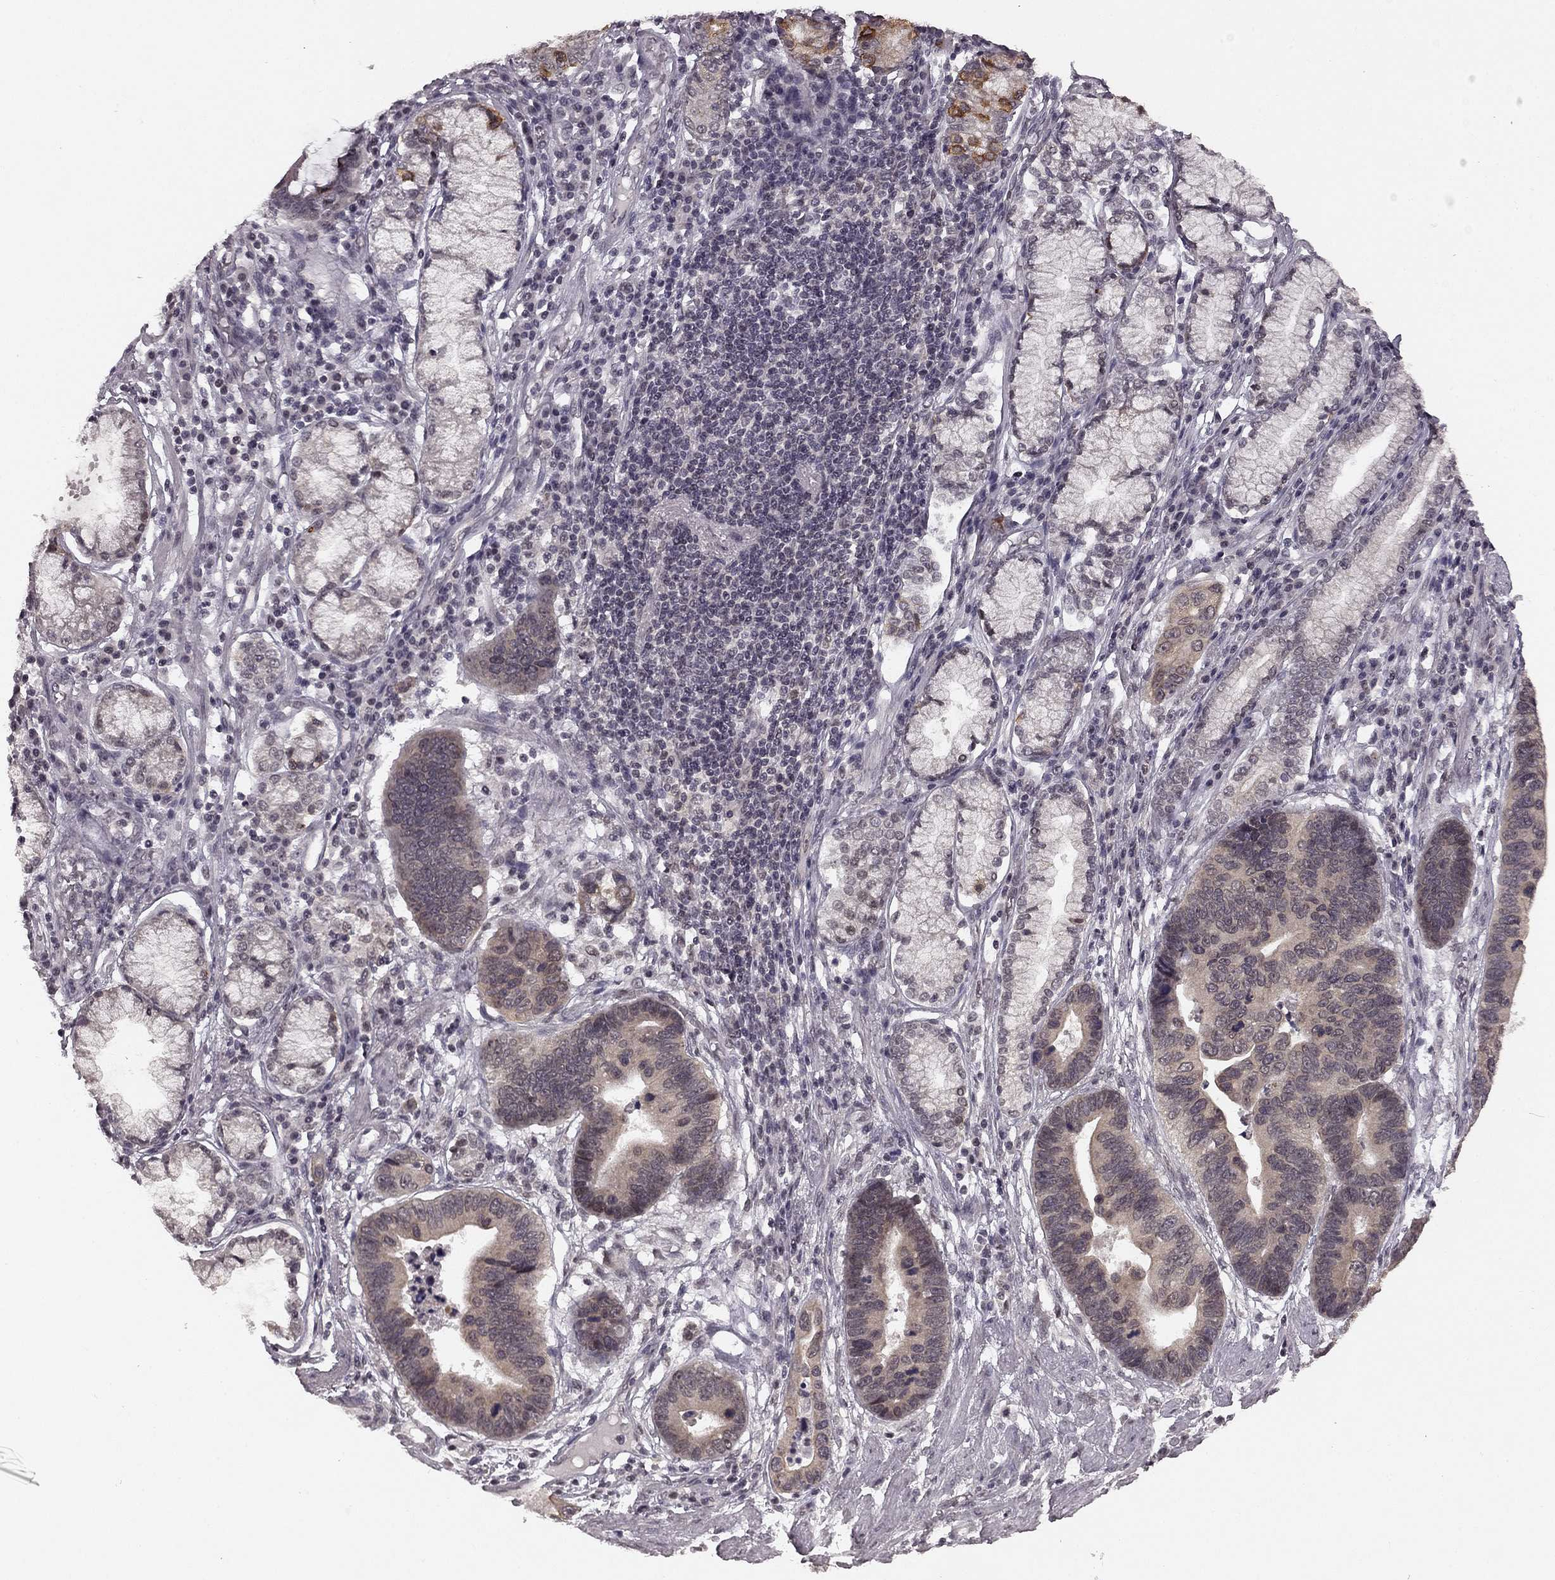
{"staining": {"intensity": "weak", "quantity": "25%-75%", "location": "cytoplasmic/membranous"}, "tissue": "stomach cancer", "cell_type": "Tumor cells", "image_type": "cancer", "snomed": [{"axis": "morphology", "description": "Adenocarcinoma, NOS"}, {"axis": "topography", "description": "Stomach"}], "caption": "IHC (DAB (3,3'-diaminobenzidine)) staining of adenocarcinoma (stomach) demonstrates weak cytoplasmic/membranous protein positivity in approximately 25%-75% of tumor cells. (Brightfield microscopy of DAB IHC at high magnification).", "gene": "HCN4", "patient": {"sex": "male", "age": 84}}